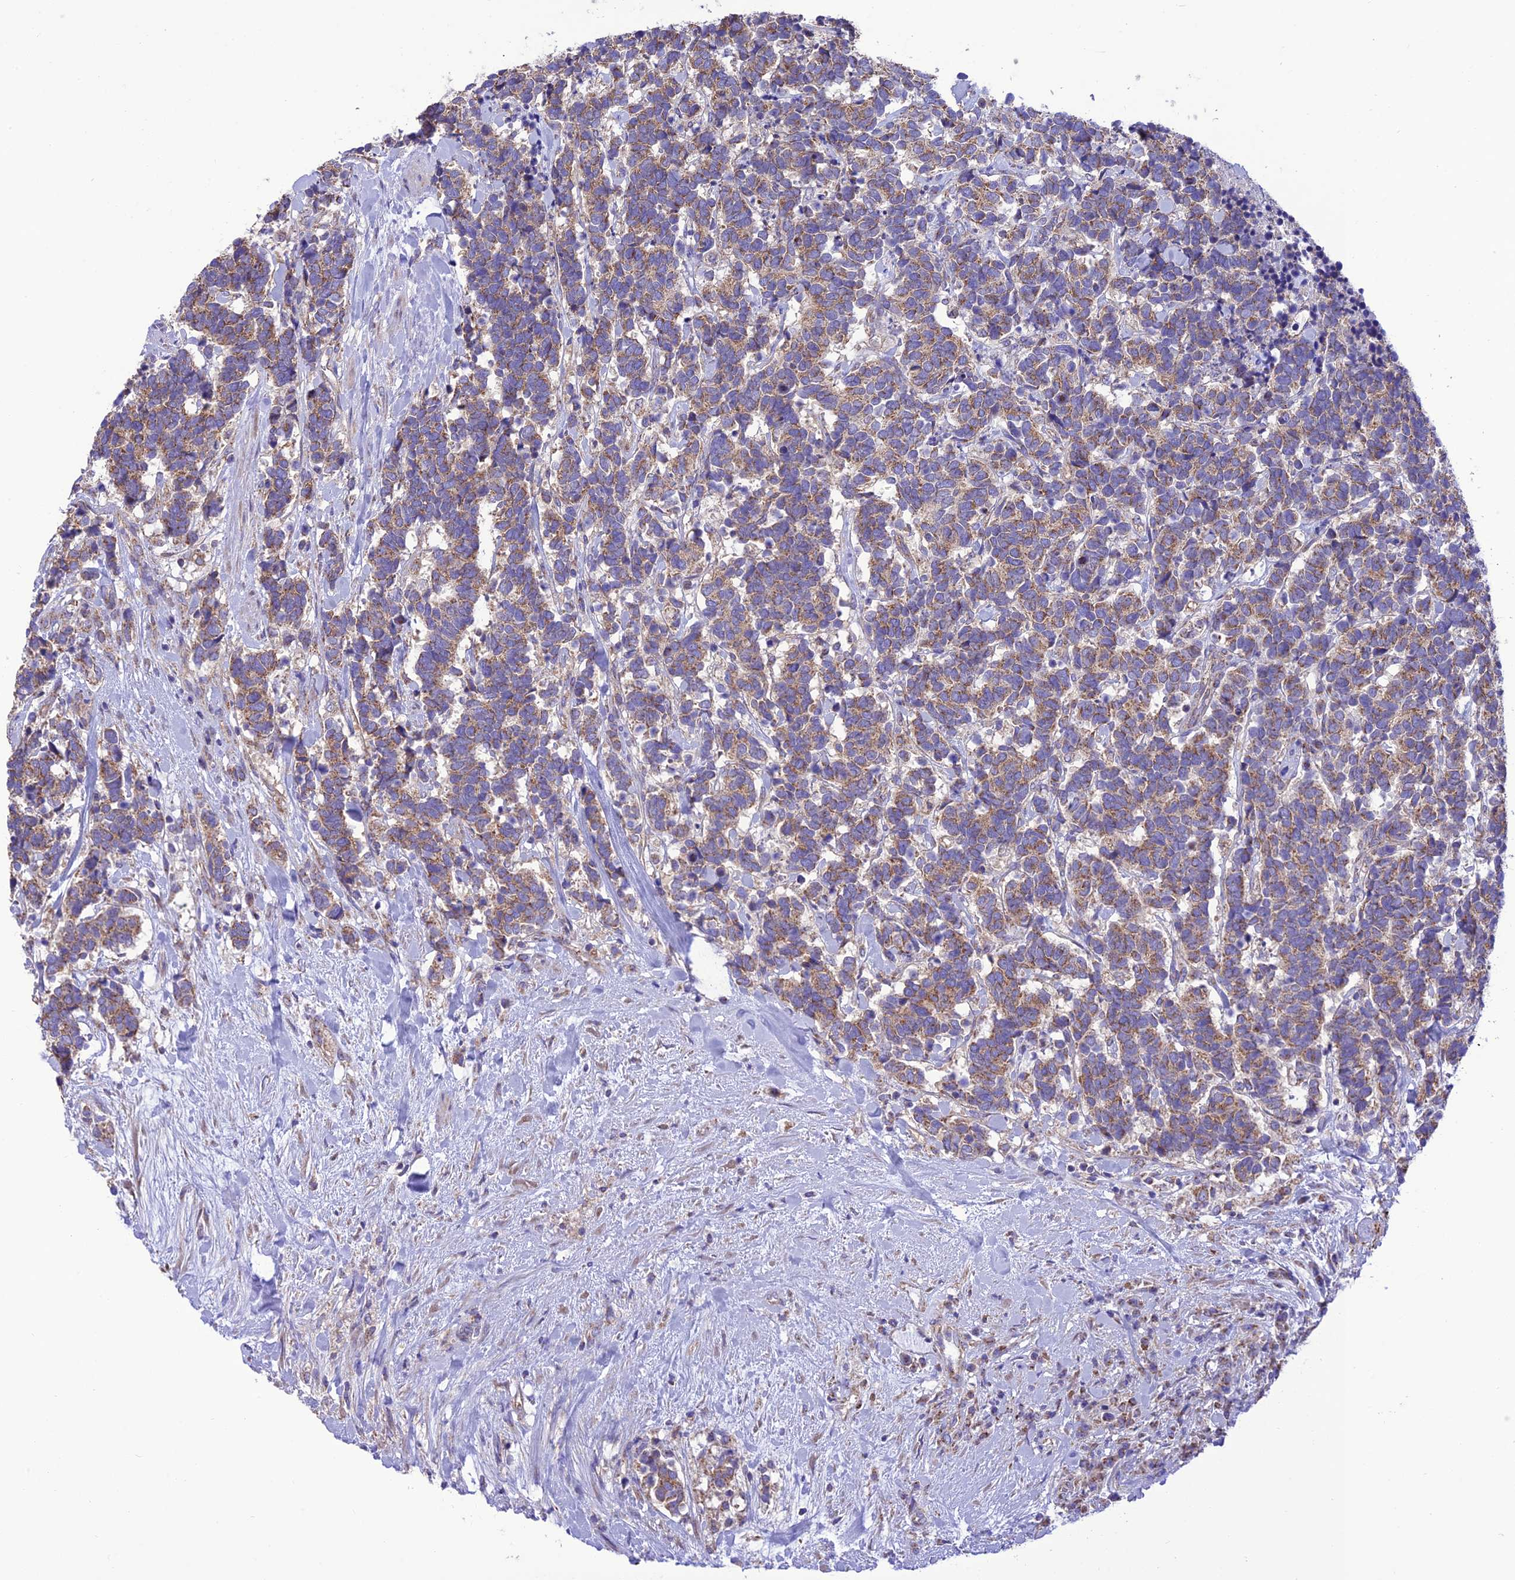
{"staining": {"intensity": "moderate", "quantity": ">75%", "location": "cytoplasmic/membranous"}, "tissue": "carcinoid", "cell_type": "Tumor cells", "image_type": "cancer", "snomed": [{"axis": "morphology", "description": "Carcinoma, NOS"}, {"axis": "morphology", "description": "Carcinoid, malignant, NOS"}, {"axis": "topography", "description": "Prostate"}], "caption": "Protein expression analysis of human carcinoid (malignant) reveals moderate cytoplasmic/membranous positivity in about >75% of tumor cells. The protein is shown in brown color, while the nuclei are stained blue.", "gene": "MAP3K12", "patient": {"sex": "male", "age": 57}}